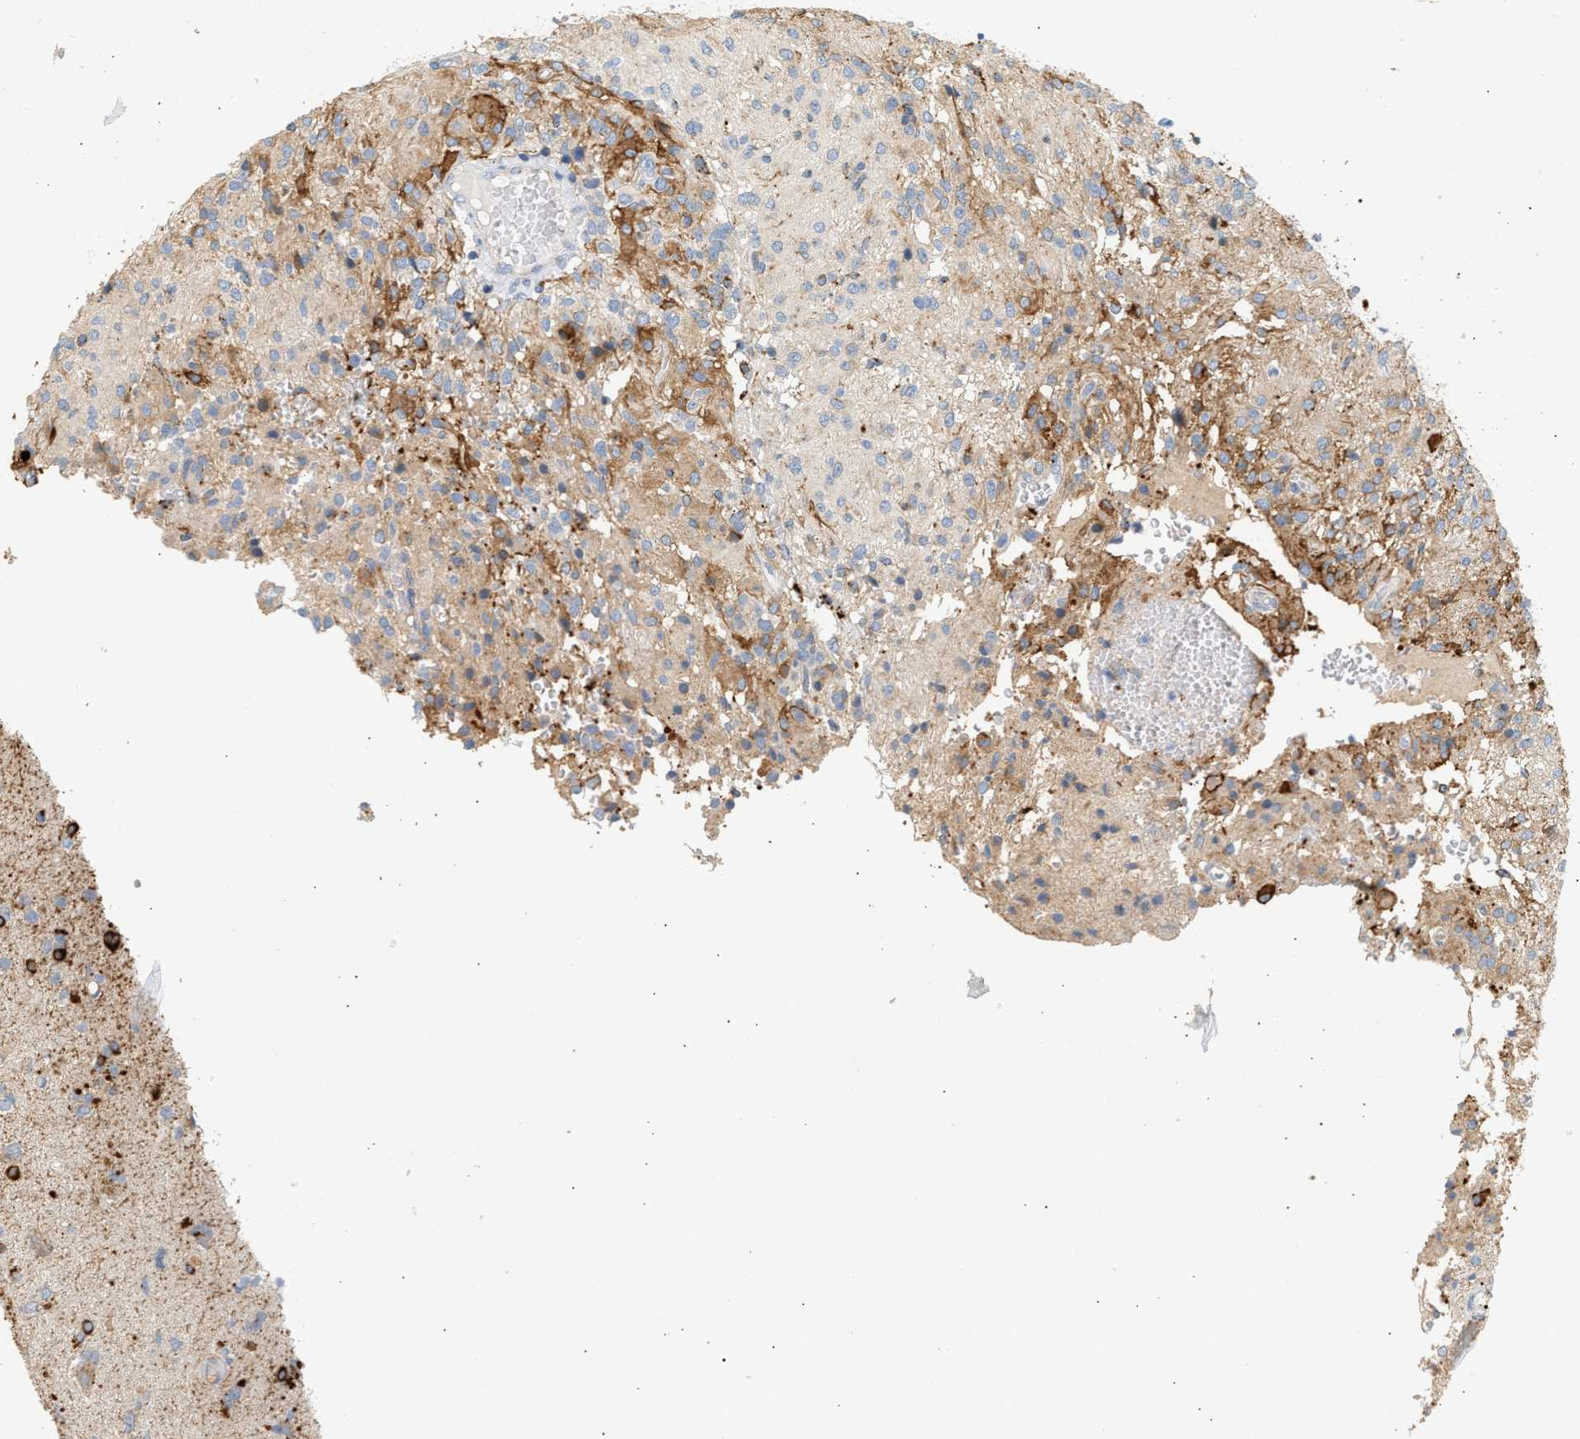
{"staining": {"intensity": "moderate", "quantity": "<25%", "location": "cytoplasmic/membranous"}, "tissue": "glioma", "cell_type": "Tumor cells", "image_type": "cancer", "snomed": [{"axis": "morphology", "description": "Glioma, malignant, High grade"}, {"axis": "topography", "description": "Brain"}], "caption": "Immunohistochemistry (IHC) of human malignant glioma (high-grade) demonstrates low levels of moderate cytoplasmic/membranous expression in about <25% of tumor cells.", "gene": "ENTHD1", "patient": {"sex": "female", "age": 59}}